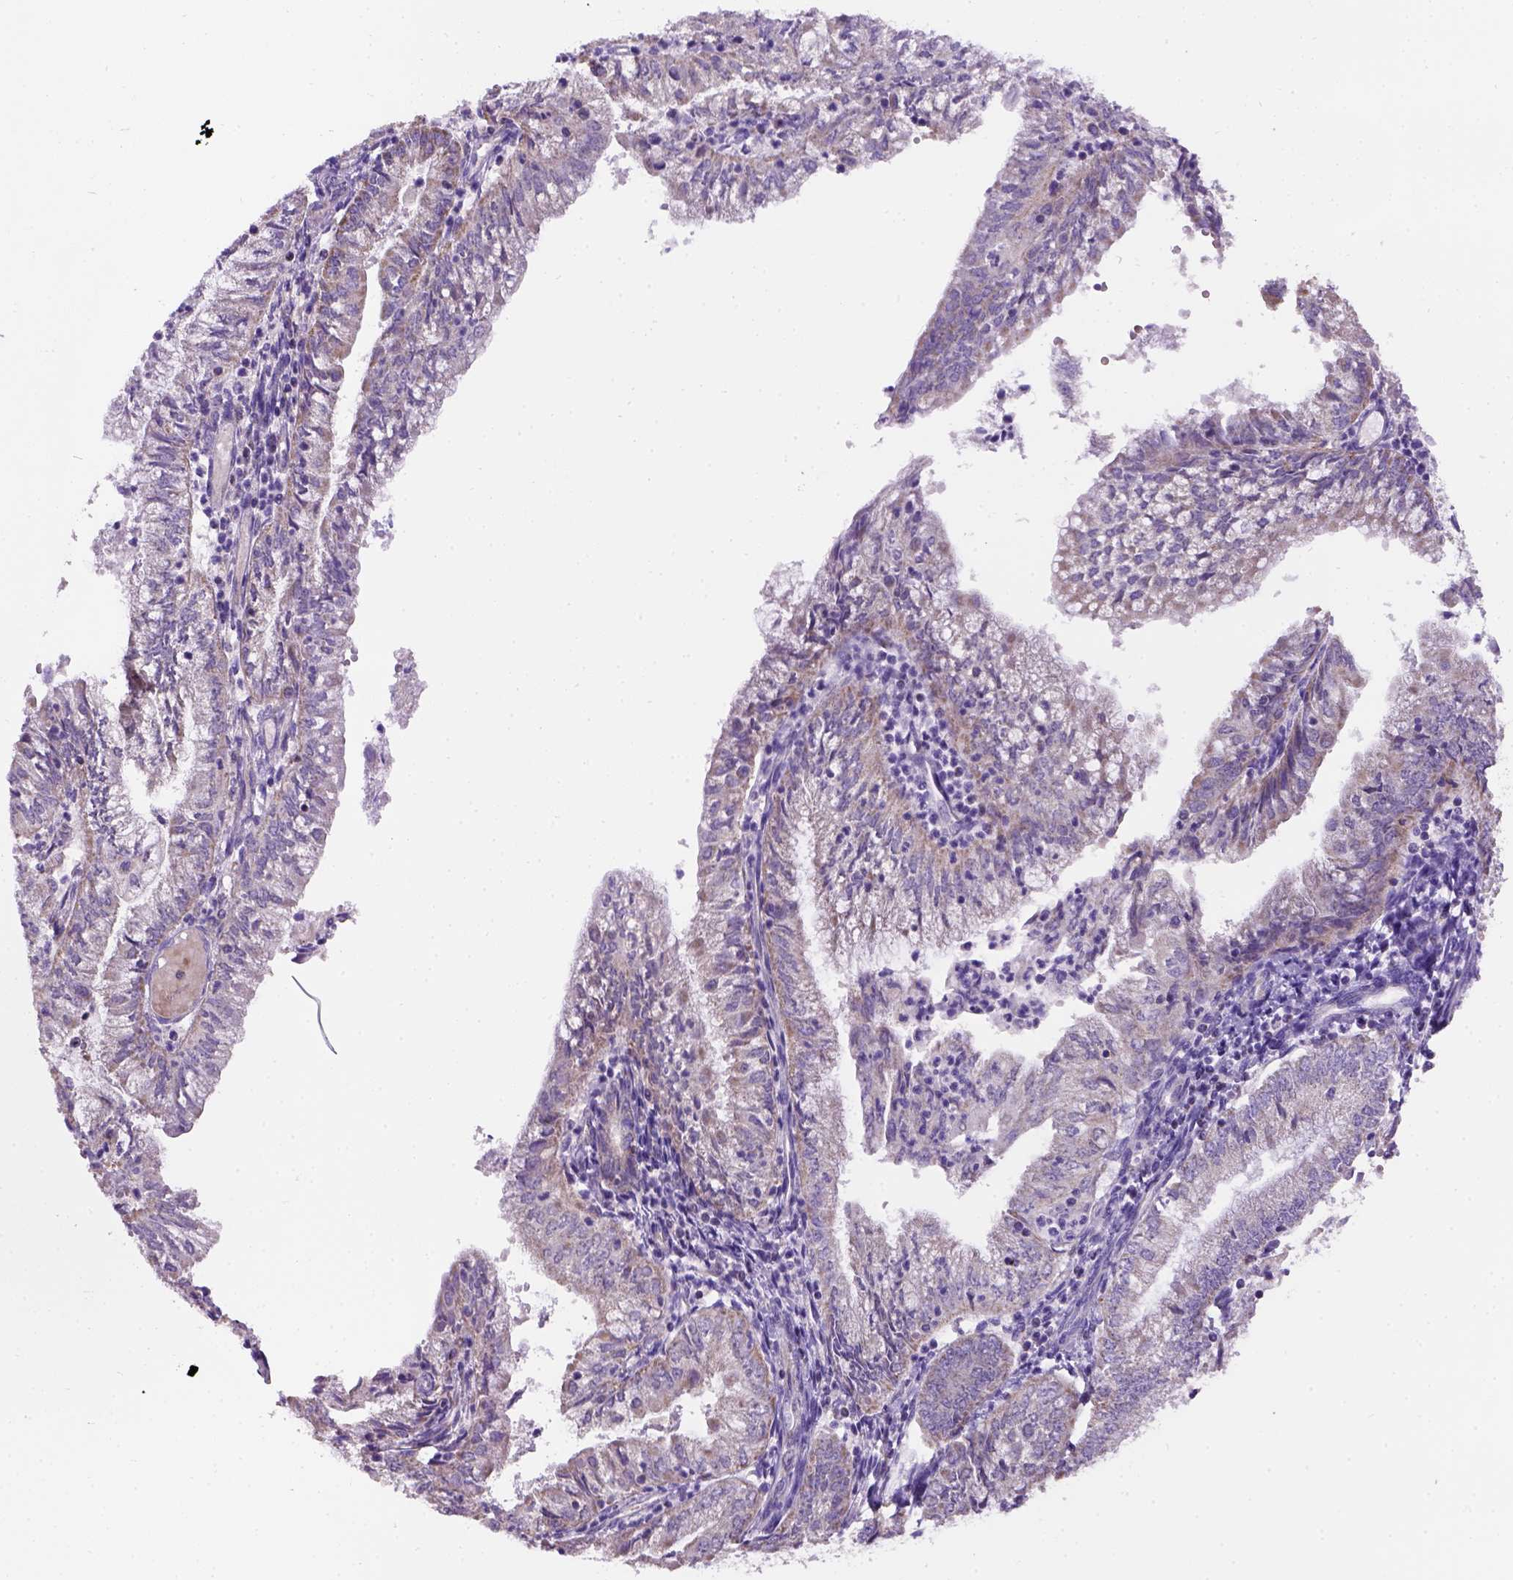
{"staining": {"intensity": "moderate", "quantity": "25%-75%", "location": "cytoplasmic/membranous"}, "tissue": "endometrial cancer", "cell_type": "Tumor cells", "image_type": "cancer", "snomed": [{"axis": "morphology", "description": "Adenocarcinoma, NOS"}, {"axis": "topography", "description": "Endometrium"}], "caption": "This is an image of immunohistochemistry staining of endometrial cancer (adenocarcinoma), which shows moderate staining in the cytoplasmic/membranous of tumor cells.", "gene": "L2HGDH", "patient": {"sex": "female", "age": 55}}